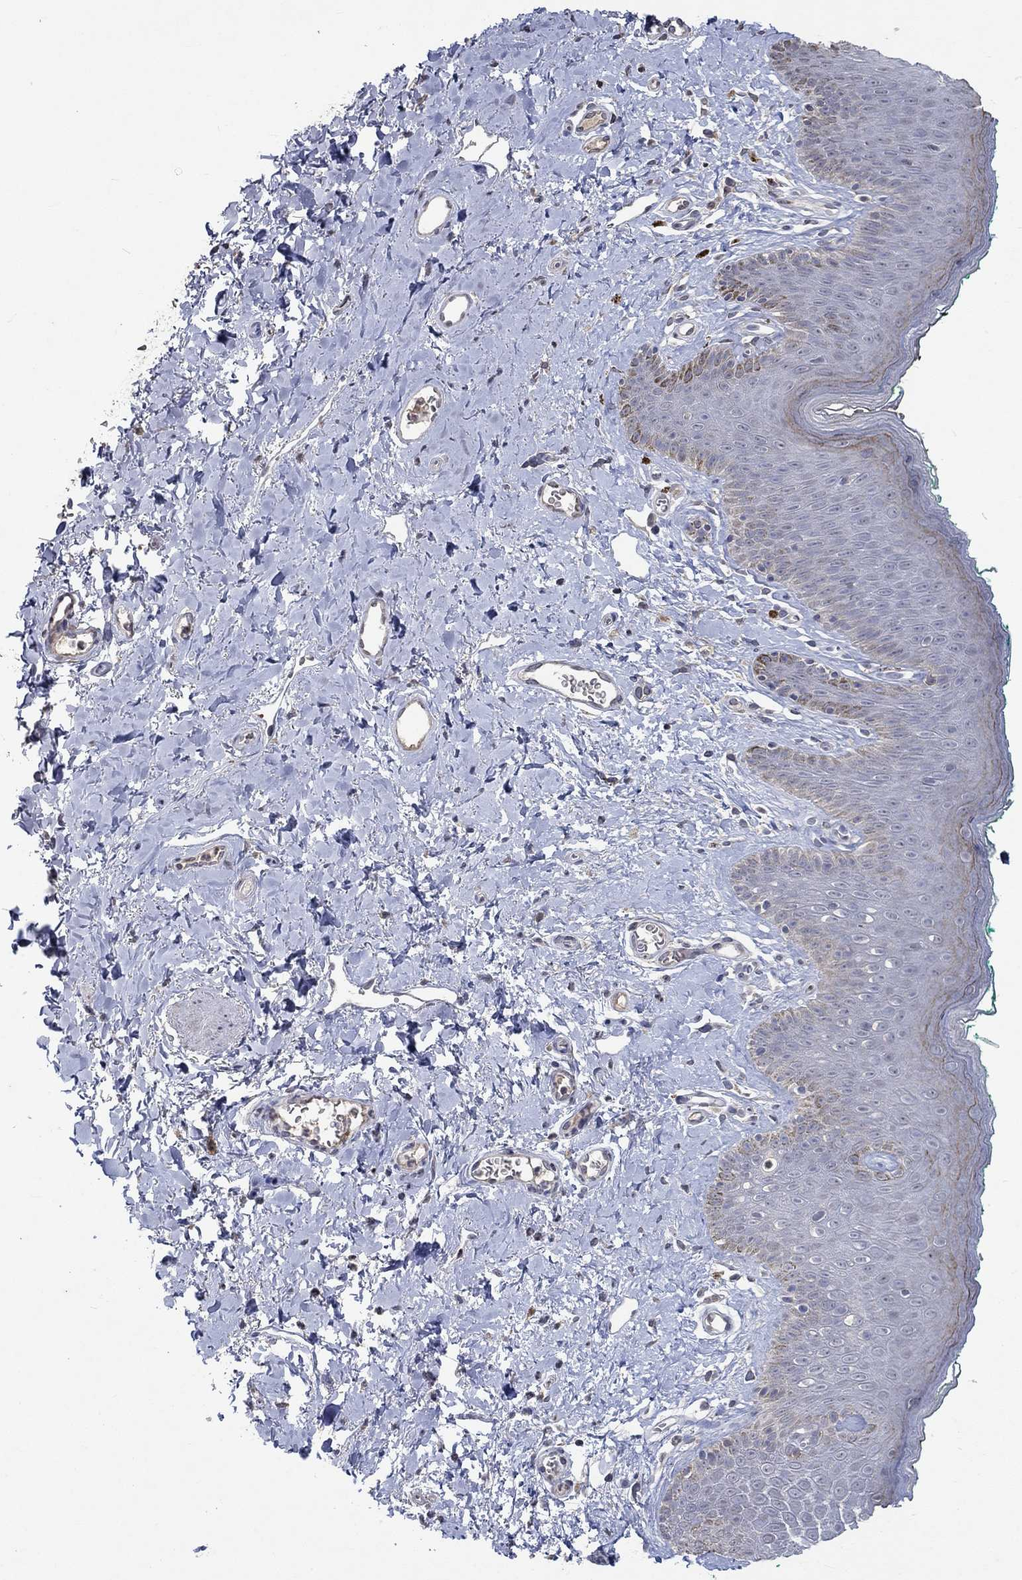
{"staining": {"intensity": "moderate", "quantity": "<25%", "location": "cytoplasmic/membranous"}, "tissue": "skin", "cell_type": "Epidermal cells", "image_type": "normal", "snomed": [{"axis": "morphology", "description": "Normal tissue, NOS"}, {"axis": "topography", "description": "Vulva"}], "caption": "Moderate cytoplasmic/membranous expression is seen in about <25% of epidermal cells in benign skin. (brown staining indicates protein expression, while blue staining denotes nuclei).", "gene": "TMEM169", "patient": {"sex": "female", "age": 66}}